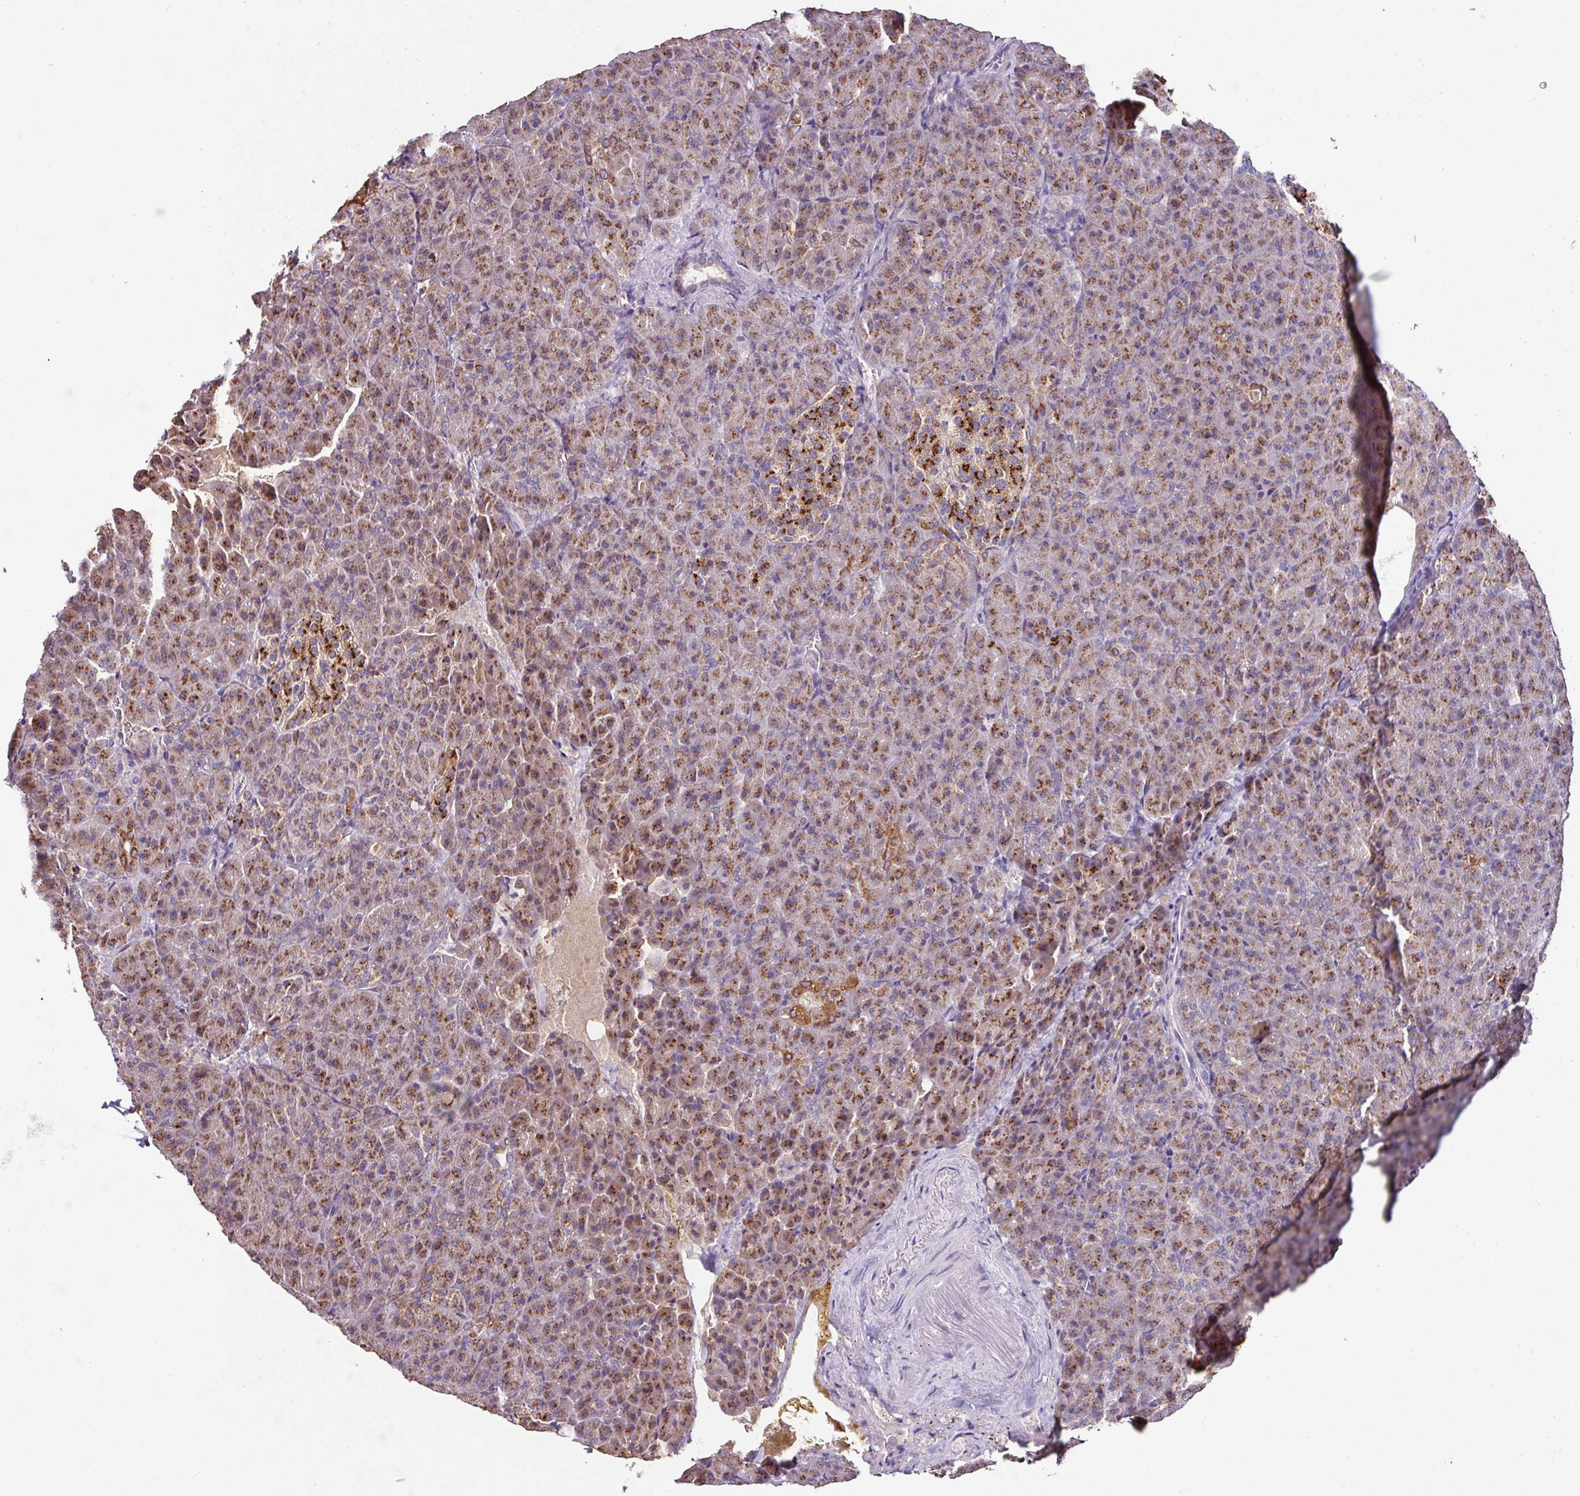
{"staining": {"intensity": "strong", "quantity": ">75%", "location": "cytoplasmic/membranous"}, "tissue": "pancreas", "cell_type": "Exocrine glandular cells", "image_type": "normal", "snomed": [{"axis": "morphology", "description": "Normal tissue, NOS"}, {"axis": "topography", "description": "Pancreas"}], "caption": "Brown immunohistochemical staining in normal human pancreas reveals strong cytoplasmic/membranous expression in about >75% of exocrine glandular cells. (DAB (3,3'-diaminobenzidine) IHC with brightfield microscopy, high magnification).", "gene": "CPD", "patient": {"sex": "female", "age": 74}}